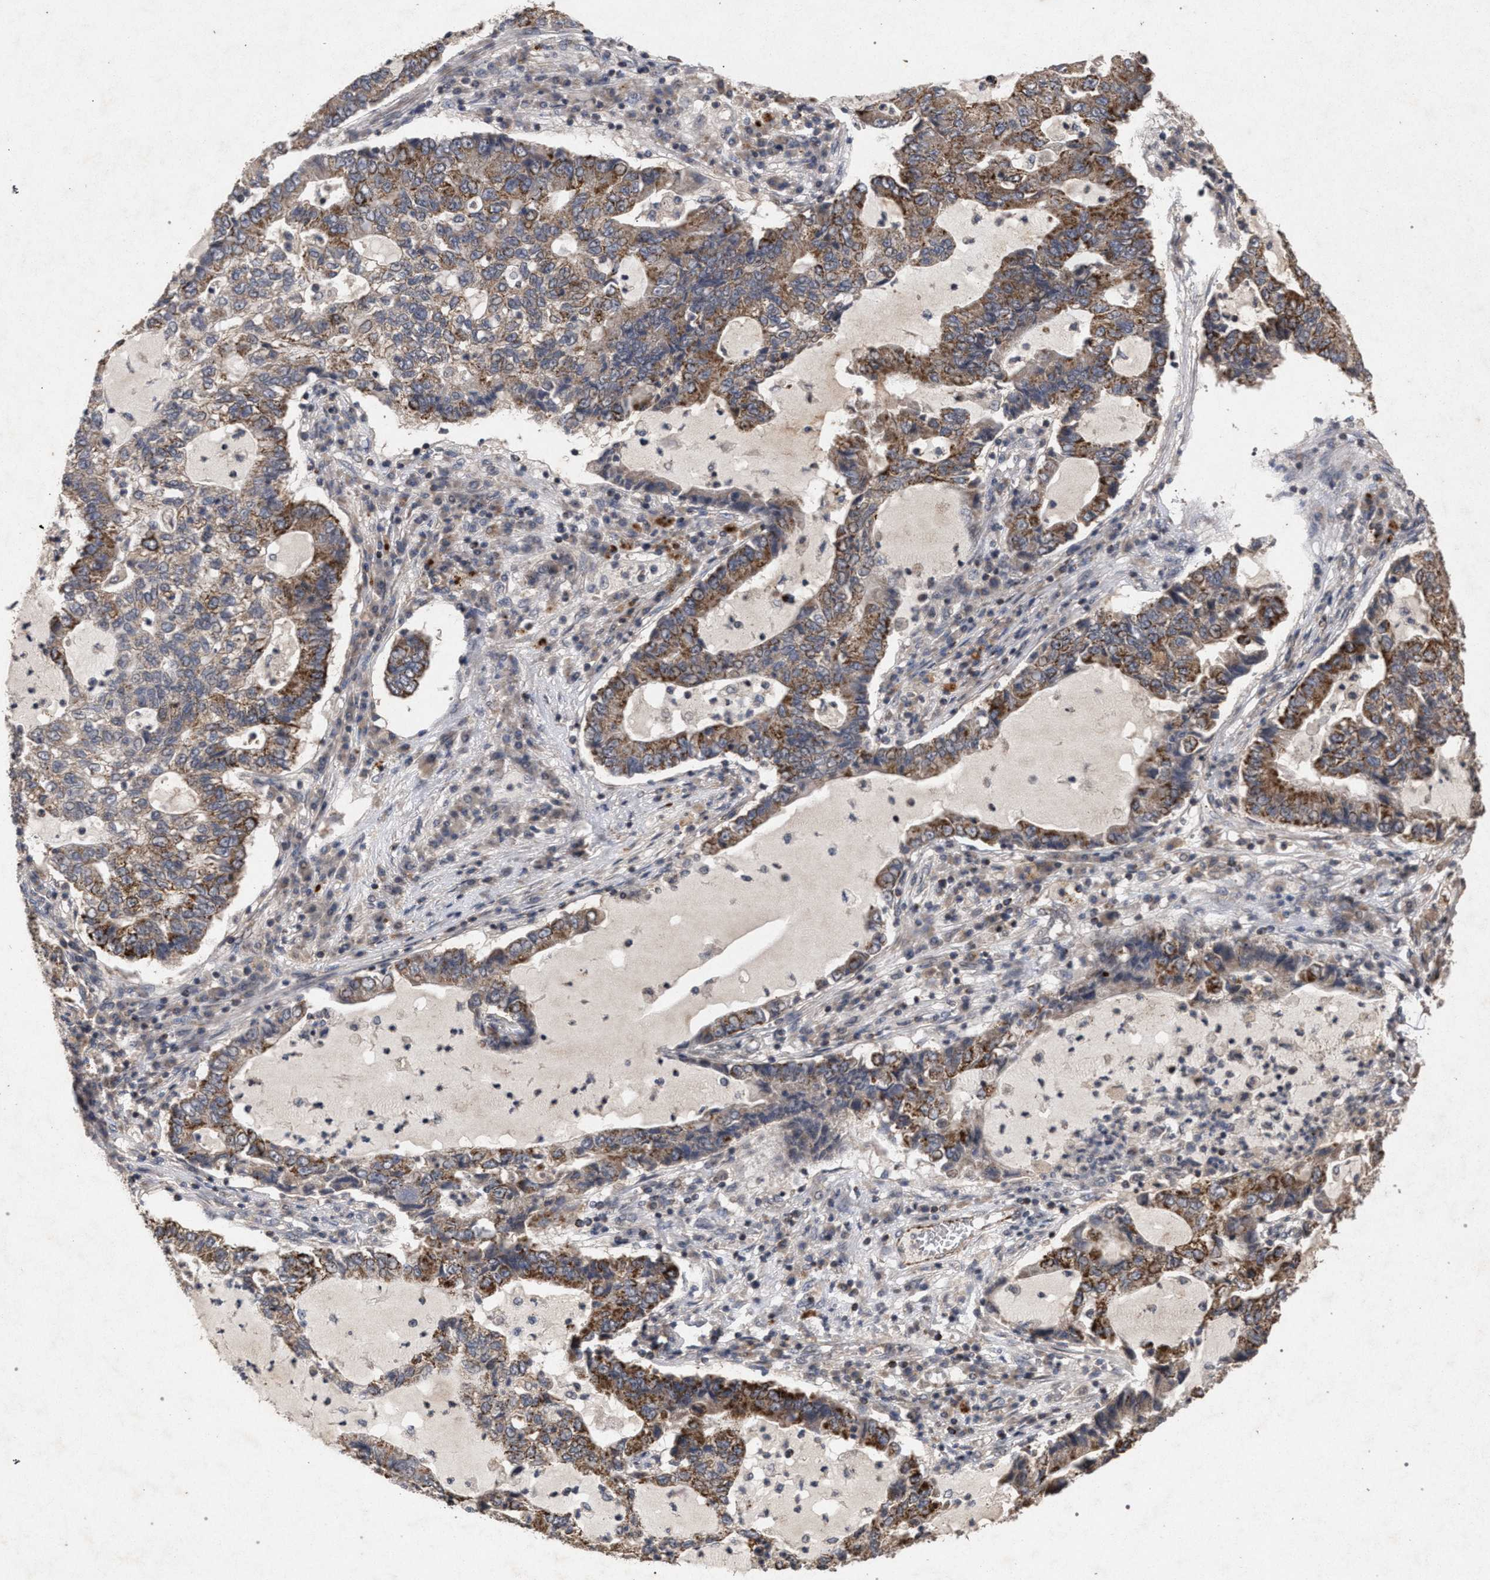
{"staining": {"intensity": "moderate", "quantity": "25%-75%", "location": "cytoplasmic/membranous"}, "tissue": "lung cancer", "cell_type": "Tumor cells", "image_type": "cancer", "snomed": [{"axis": "morphology", "description": "Adenocarcinoma, NOS"}, {"axis": "topography", "description": "Lung"}], "caption": "Brown immunohistochemical staining in lung cancer exhibits moderate cytoplasmic/membranous staining in about 25%-75% of tumor cells. The protein is stained brown, and the nuclei are stained in blue (DAB (3,3'-diaminobenzidine) IHC with brightfield microscopy, high magnification).", "gene": "PKD2L1", "patient": {"sex": "female", "age": 51}}